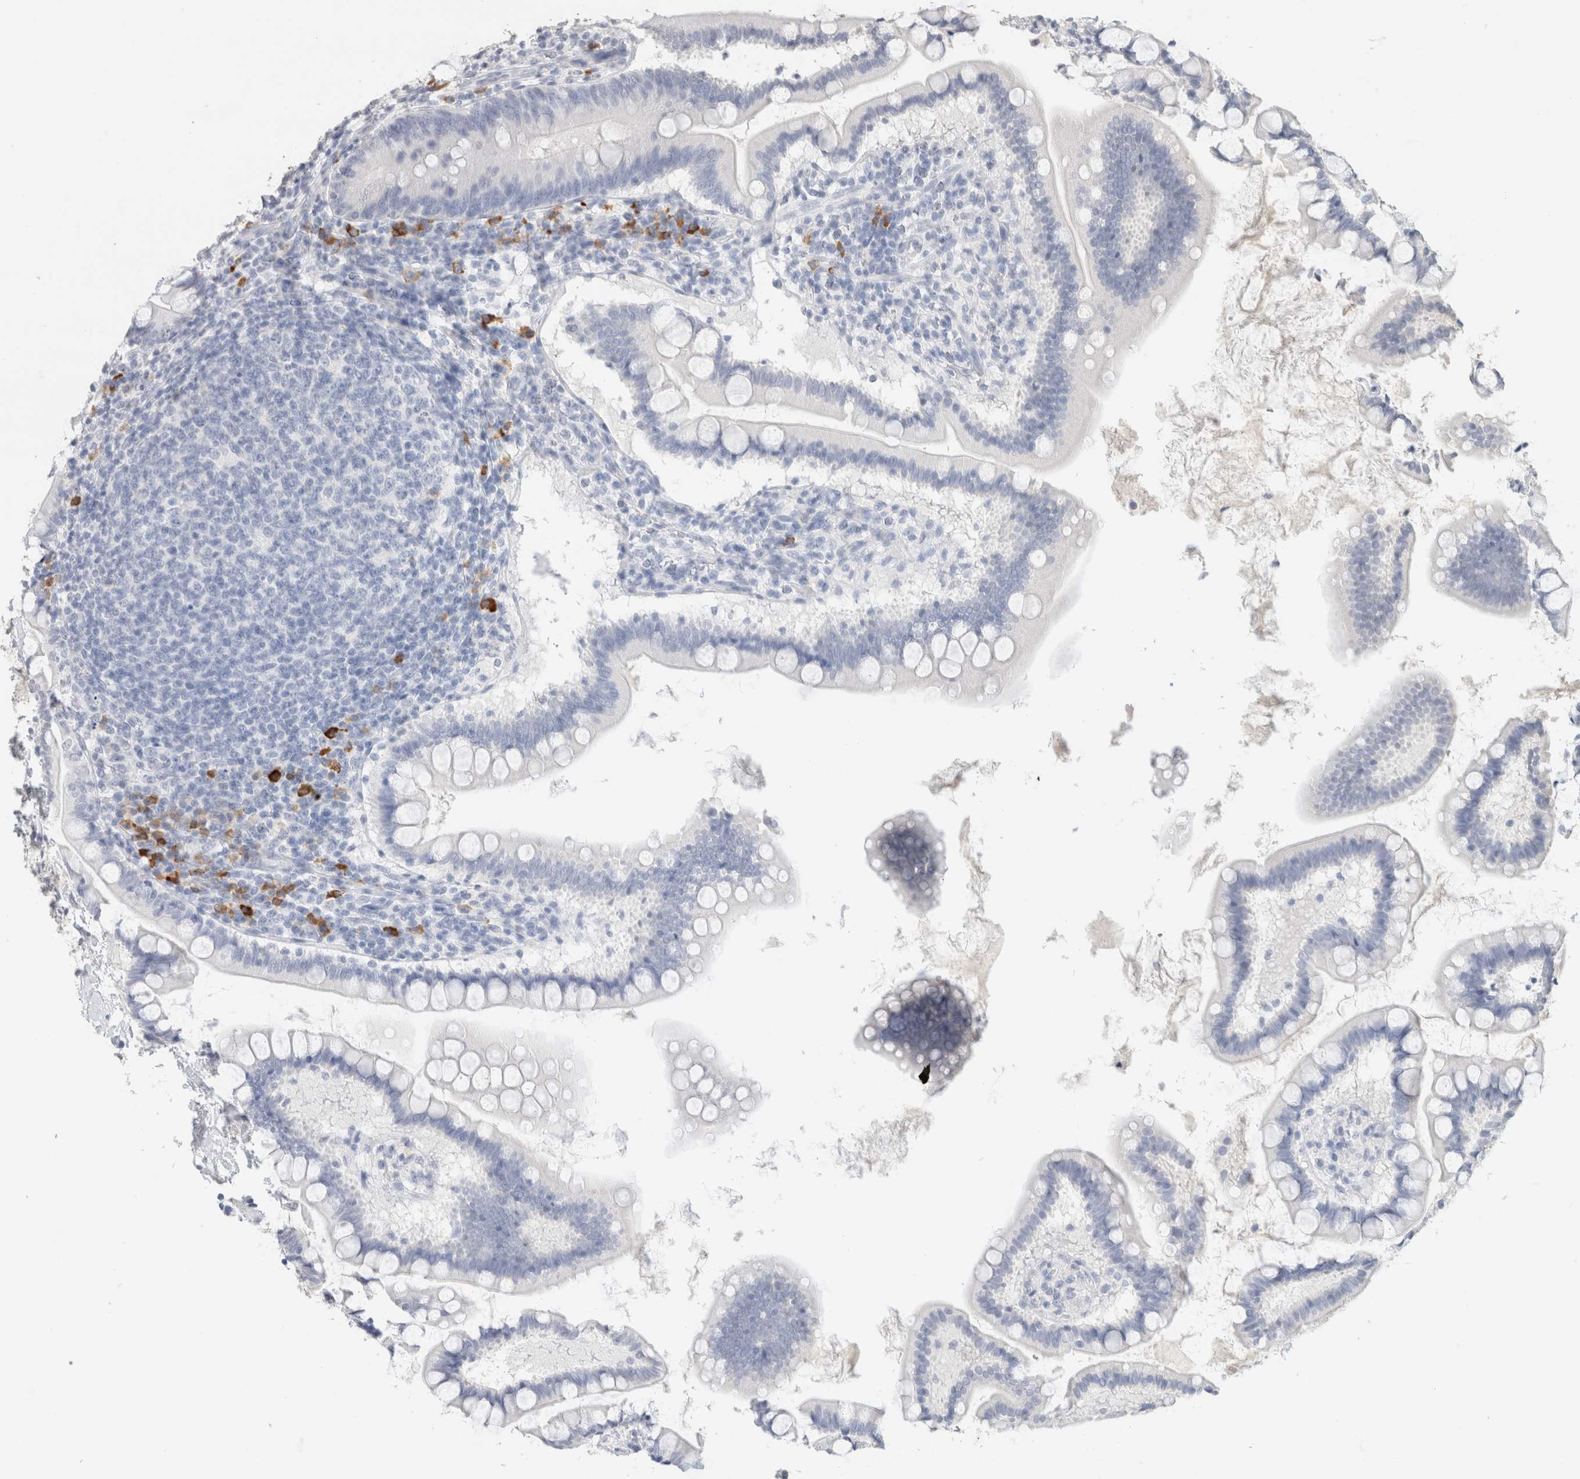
{"staining": {"intensity": "negative", "quantity": "none", "location": "none"}, "tissue": "small intestine", "cell_type": "Glandular cells", "image_type": "normal", "snomed": [{"axis": "morphology", "description": "Normal tissue, NOS"}, {"axis": "topography", "description": "Small intestine"}], "caption": "Immunohistochemical staining of benign human small intestine shows no significant expression in glandular cells. The staining is performed using DAB brown chromogen with nuclei counter-stained in using hematoxylin.", "gene": "CD80", "patient": {"sex": "female", "age": 84}}